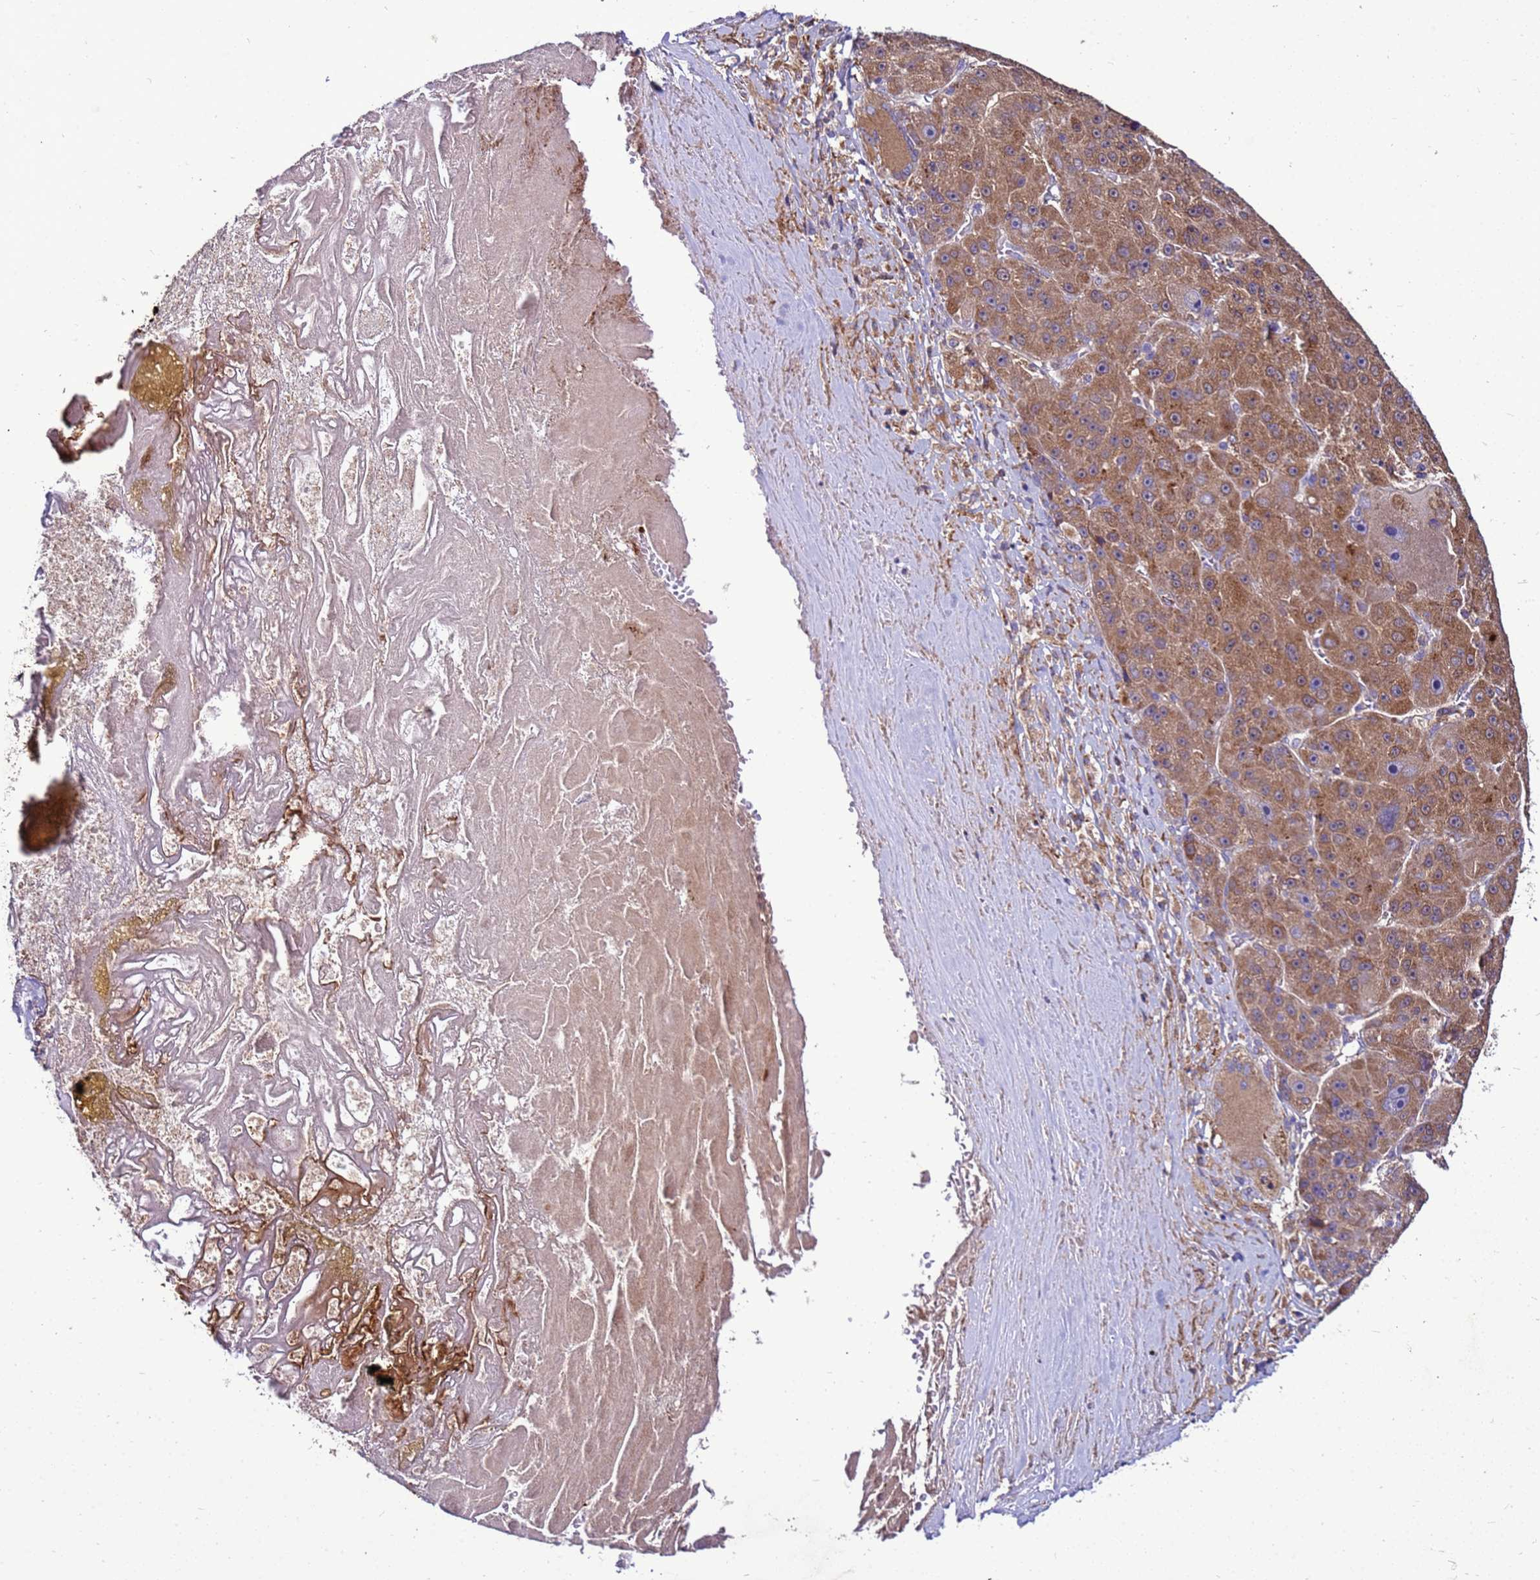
{"staining": {"intensity": "moderate", "quantity": ">75%", "location": "cytoplasmic/membranous"}, "tissue": "liver cancer", "cell_type": "Tumor cells", "image_type": "cancer", "snomed": [{"axis": "morphology", "description": "Carcinoma, Hepatocellular, NOS"}, {"axis": "topography", "description": "Liver"}], "caption": "A brown stain highlights moderate cytoplasmic/membranous staining of a protein in liver cancer tumor cells. (DAB (3,3'-diaminobenzidine) IHC with brightfield microscopy, high magnification).", "gene": "ANTKMT", "patient": {"sex": "male", "age": 76}}